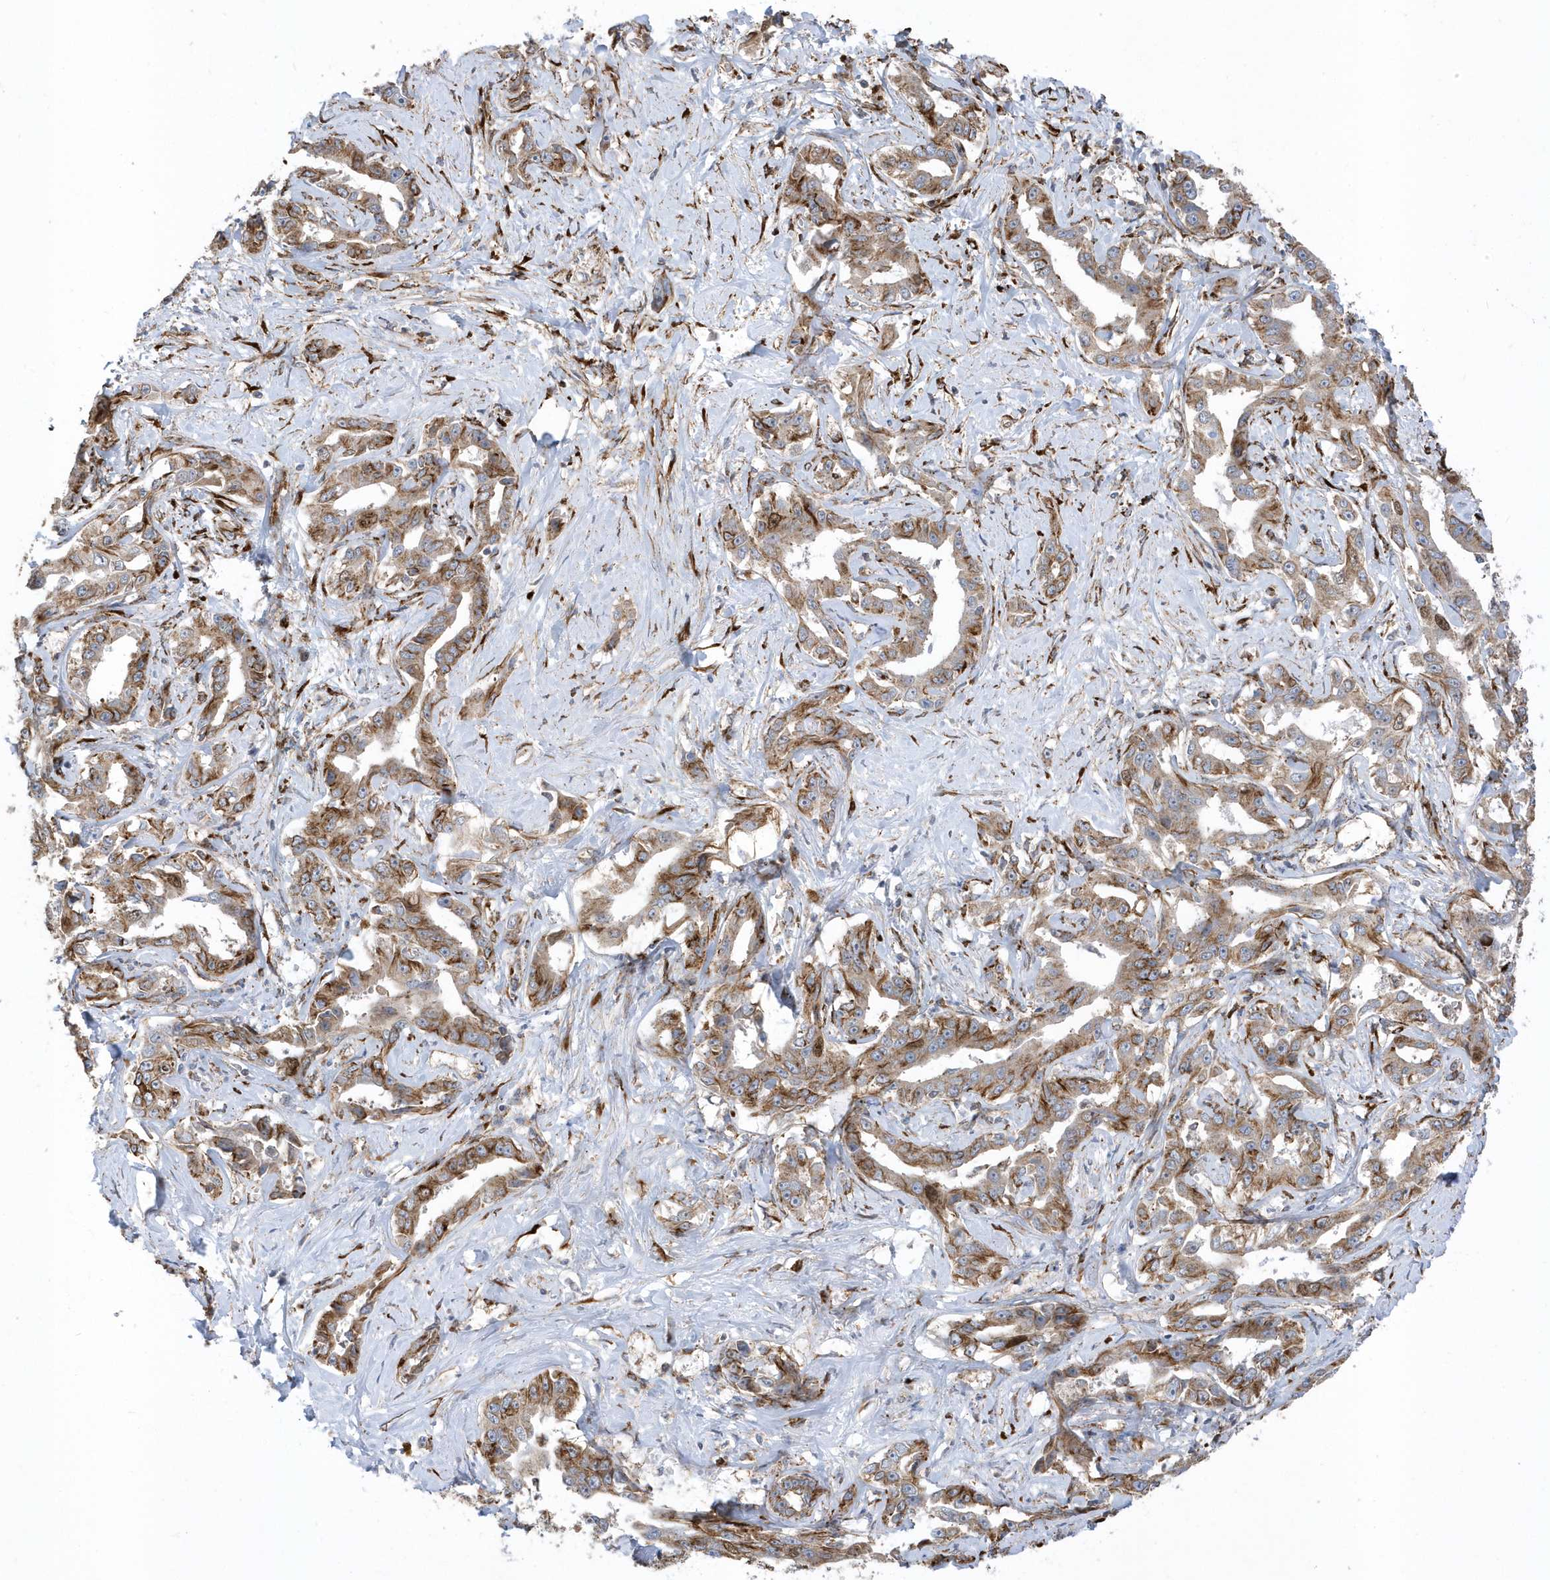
{"staining": {"intensity": "moderate", "quantity": ">75%", "location": "cytoplasmic/membranous"}, "tissue": "liver cancer", "cell_type": "Tumor cells", "image_type": "cancer", "snomed": [{"axis": "morphology", "description": "Cholangiocarcinoma"}, {"axis": "topography", "description": "Liver"}], "caption": "Immunohistochemical staining of human cholangiocarcinoma (liver) shows moderate cytoplasmic/membranous protein expression in approximately >75% of tumor cells. (Brightfield microscopy of DAB IHC at high magnification).", "gene": "HRH4", "patient": {"sex": "male", "age": 59}}